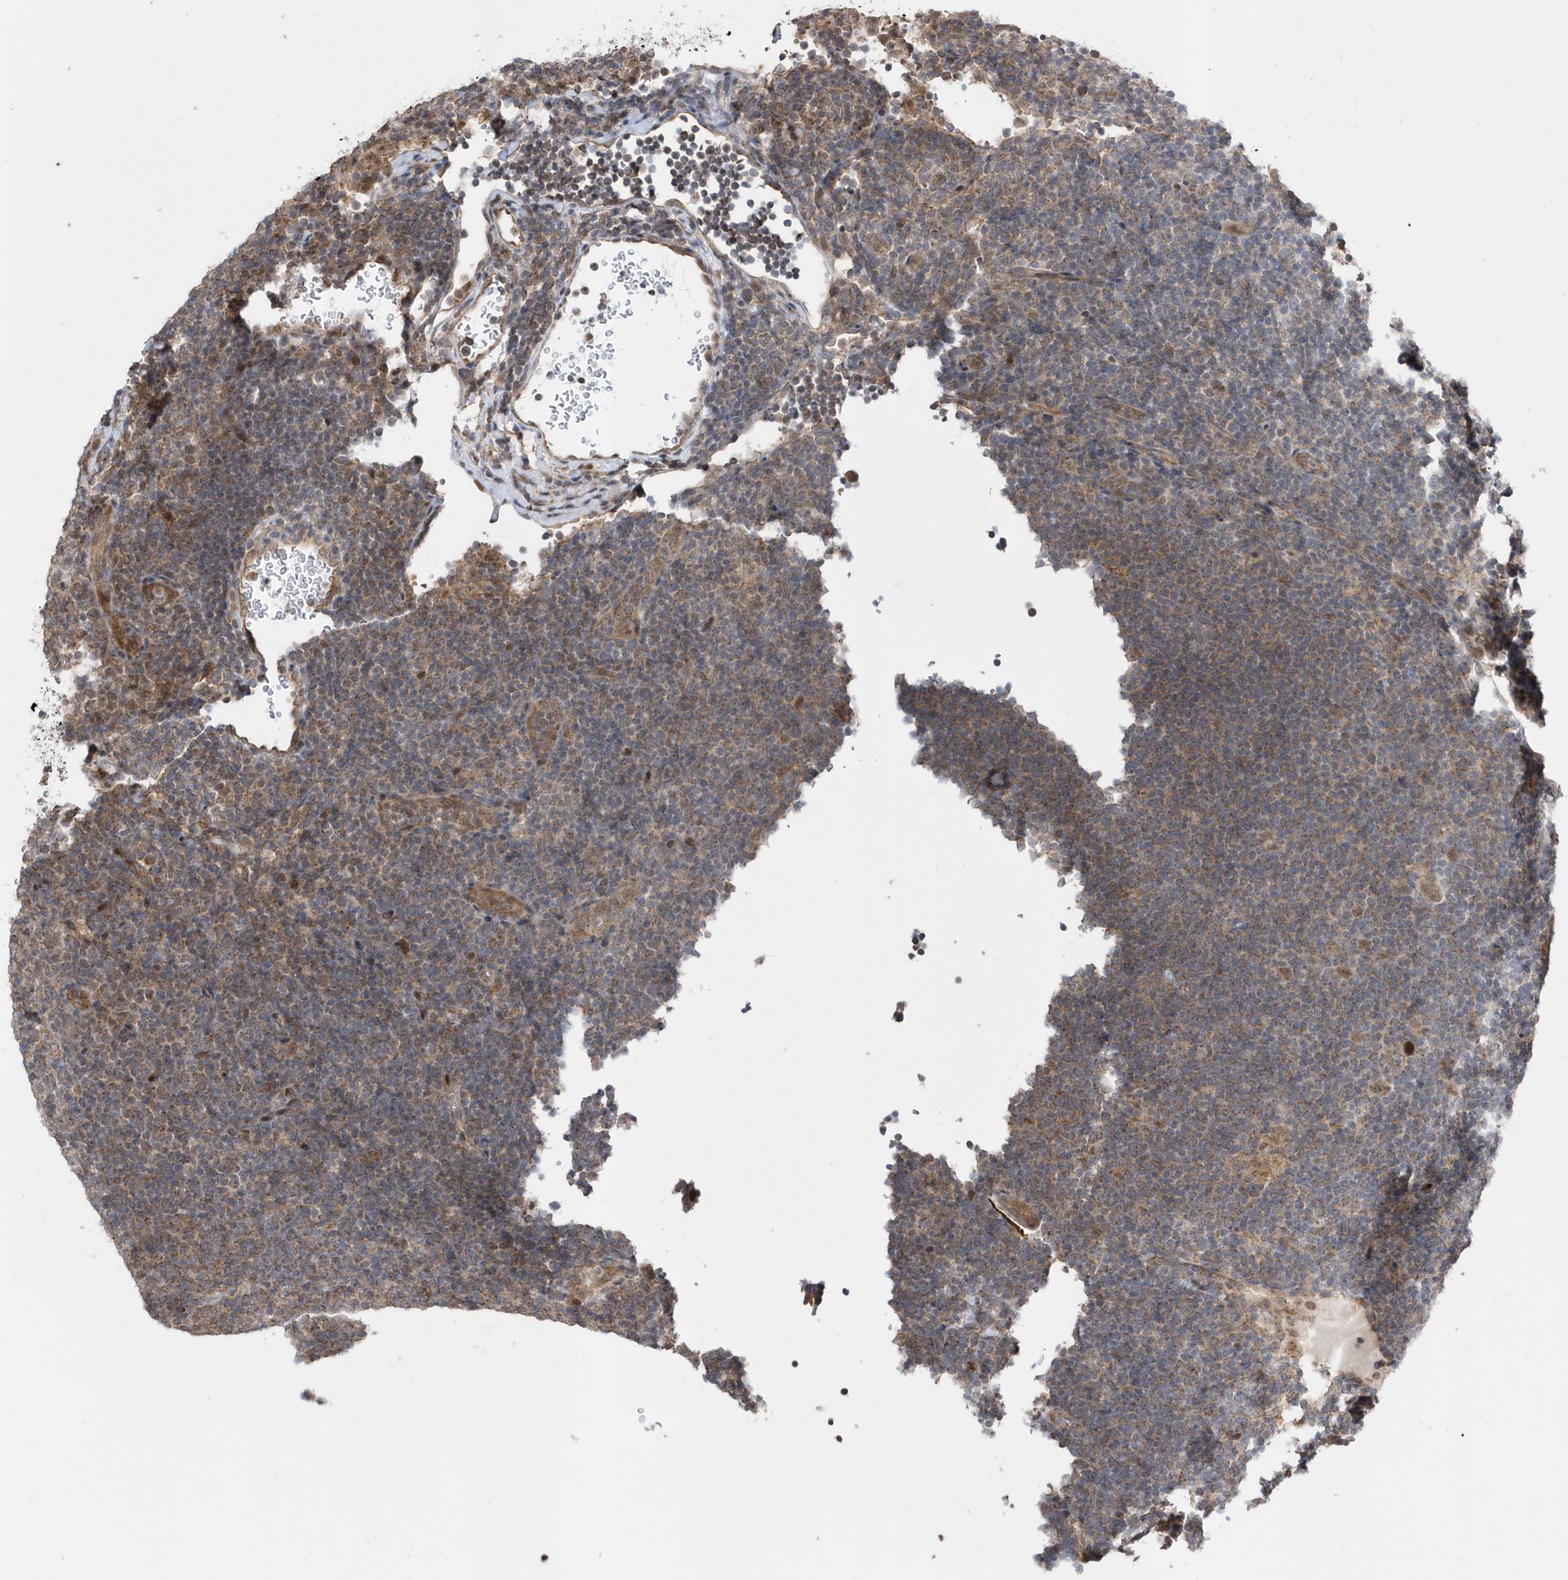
{"staining": {"intensity": "moderate", "quantity": ">75%", "location": "cytoplasmic/membranous"}, "tissue": "lymphoma", "cell_type": "Tumor cells", "image_type": "cancer", "snomed": [{"axis": "morphology", "description": "Hodgkin's disease, NOS"}, {"axis": "topography", "description": "Lymph node"}], "caption": "IHC photomicrograph of Hodgkin's disease stained for a protein (brown), which reveals medium levels of moderate cytoplasmic/membranous staining in about >75% of tumor cells.", "gene": "DALRD3", "patient": {"sex": "female", "age": 57}}